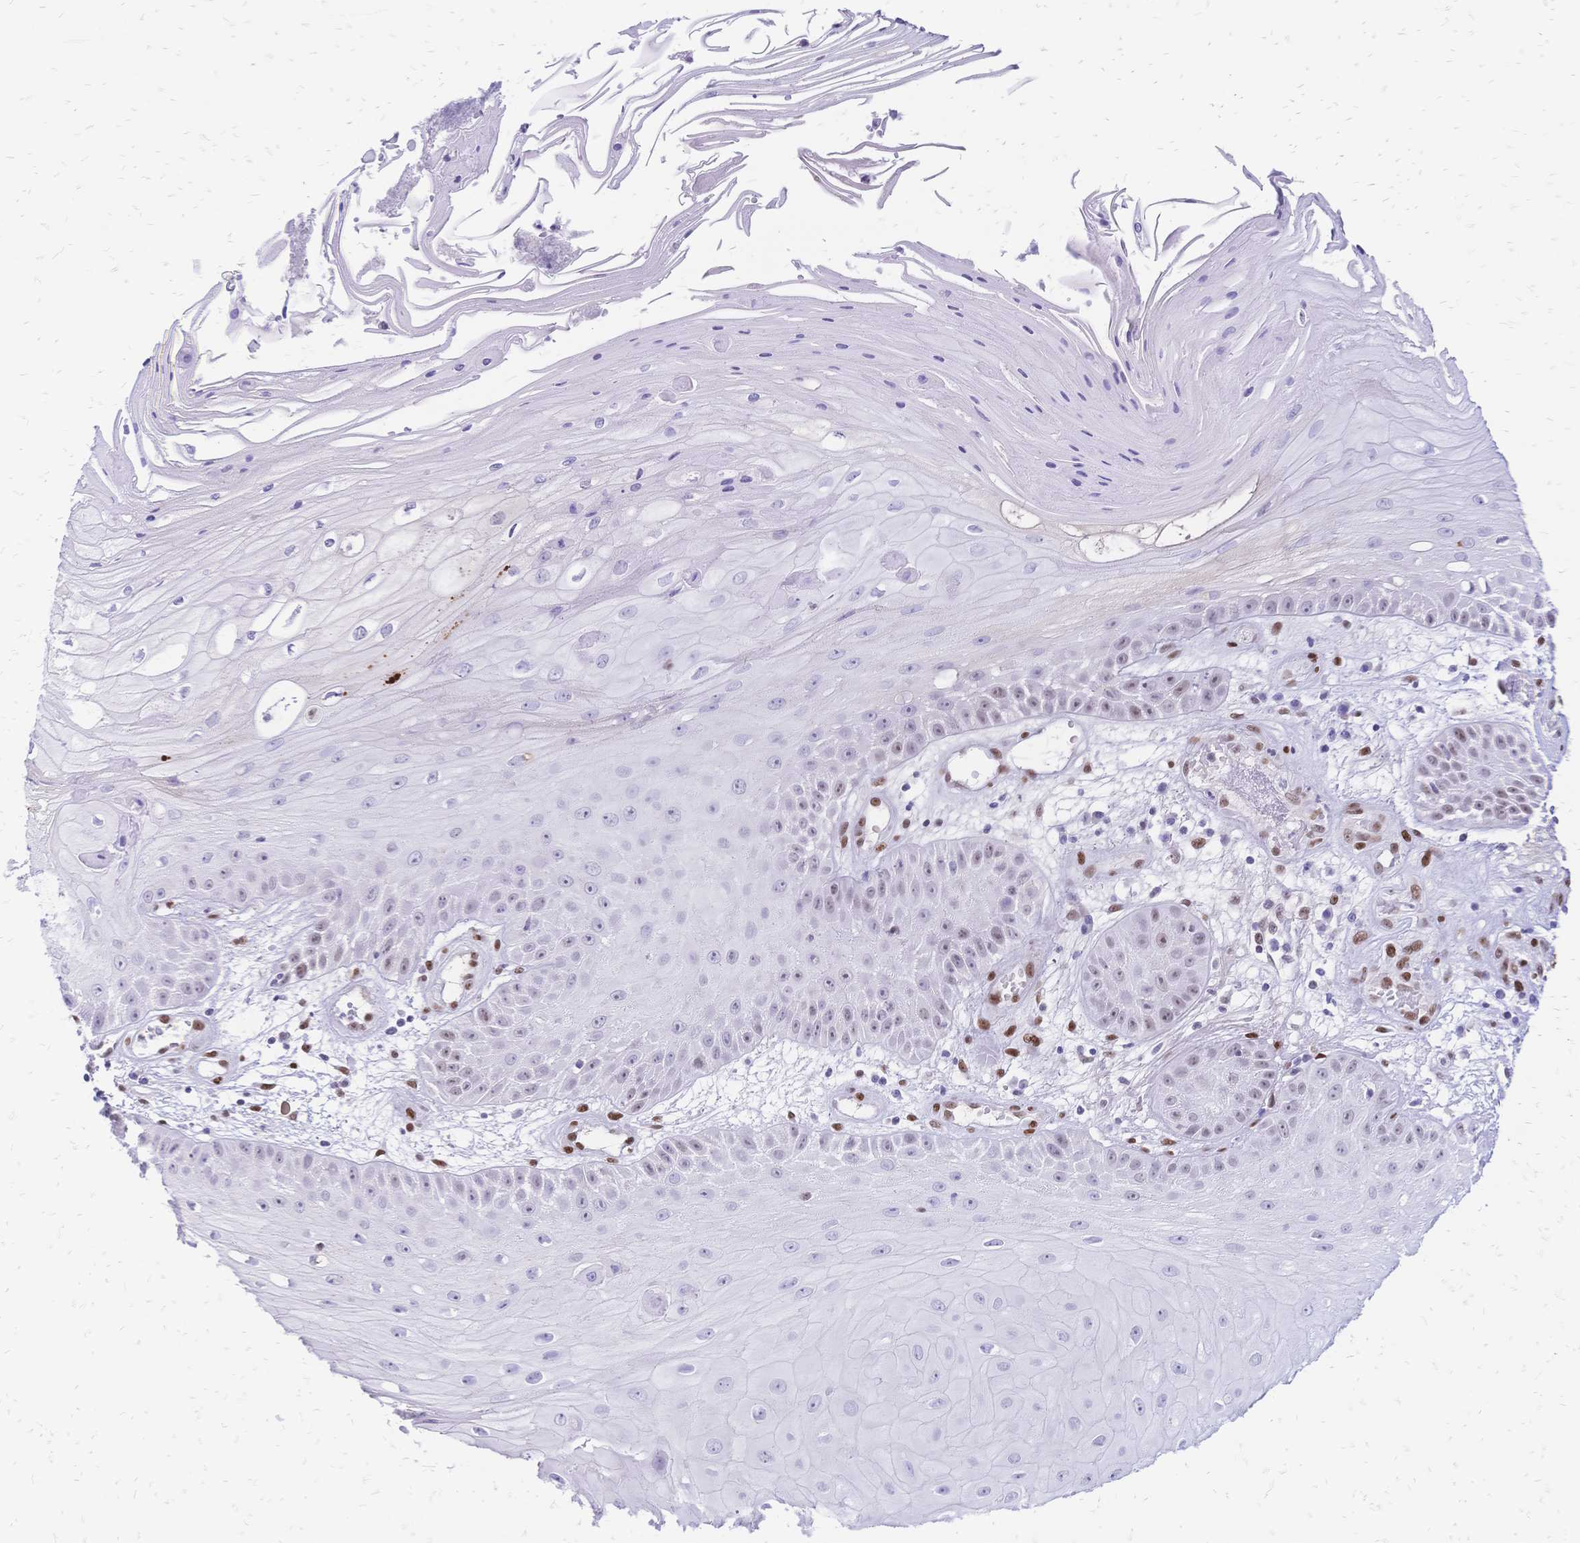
{"staining": {"intensity": "negative", "quantity": "none", "location": "none"}, "tissue": "skin cancer", "cell_type": "Tumor cells", "image_type": "cancer", "snomed": [{"axis": "morphology", "description": "Squamous cell carcinoma, NOS"}, {"axis": "topography", "description": "Skin"}], "caption": "This is a histopathology image of immunohistochemistry staining of skin cancer, which shows no staining in tumor cells.", "gene": "NFIC", "patient": {"sex": "male", "age": 70}}